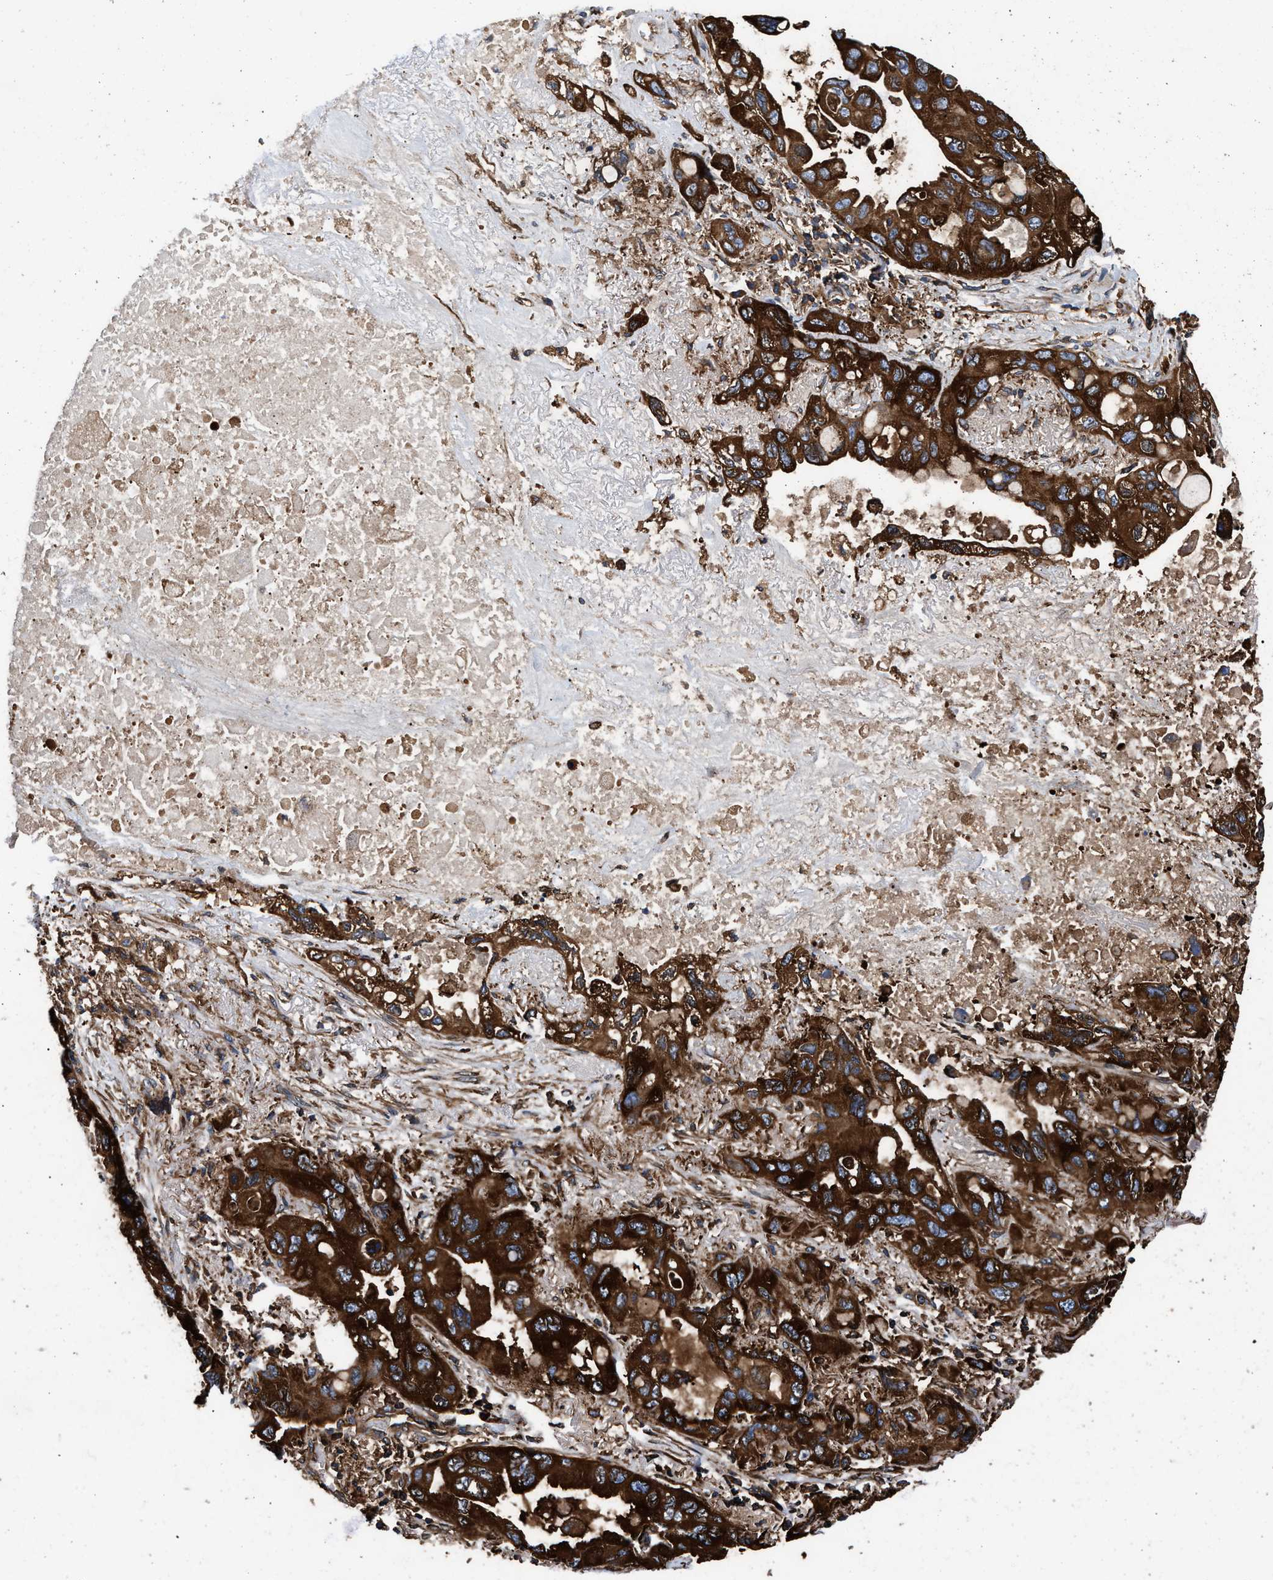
{"staining": {"intensity": "strong", "quantity": ">75%", "location": "cytoplasmic/membranous"}, "tissue": "lung cancer", "cell_type": "Tumor cells", "image_type": "cancer", "snomed": [{"axis": "morphology", "description": "Squamous cell carcinoma, NOS"}, {"axis": "topography", "description": "Lung"}], "caption": "Human lung cancer (squamous cell carcinoma) stained with a protein marker reveals strong staining in tumor cells.", "gene": "KYAT1", "patient": {"sex": "female", "age": 73}}